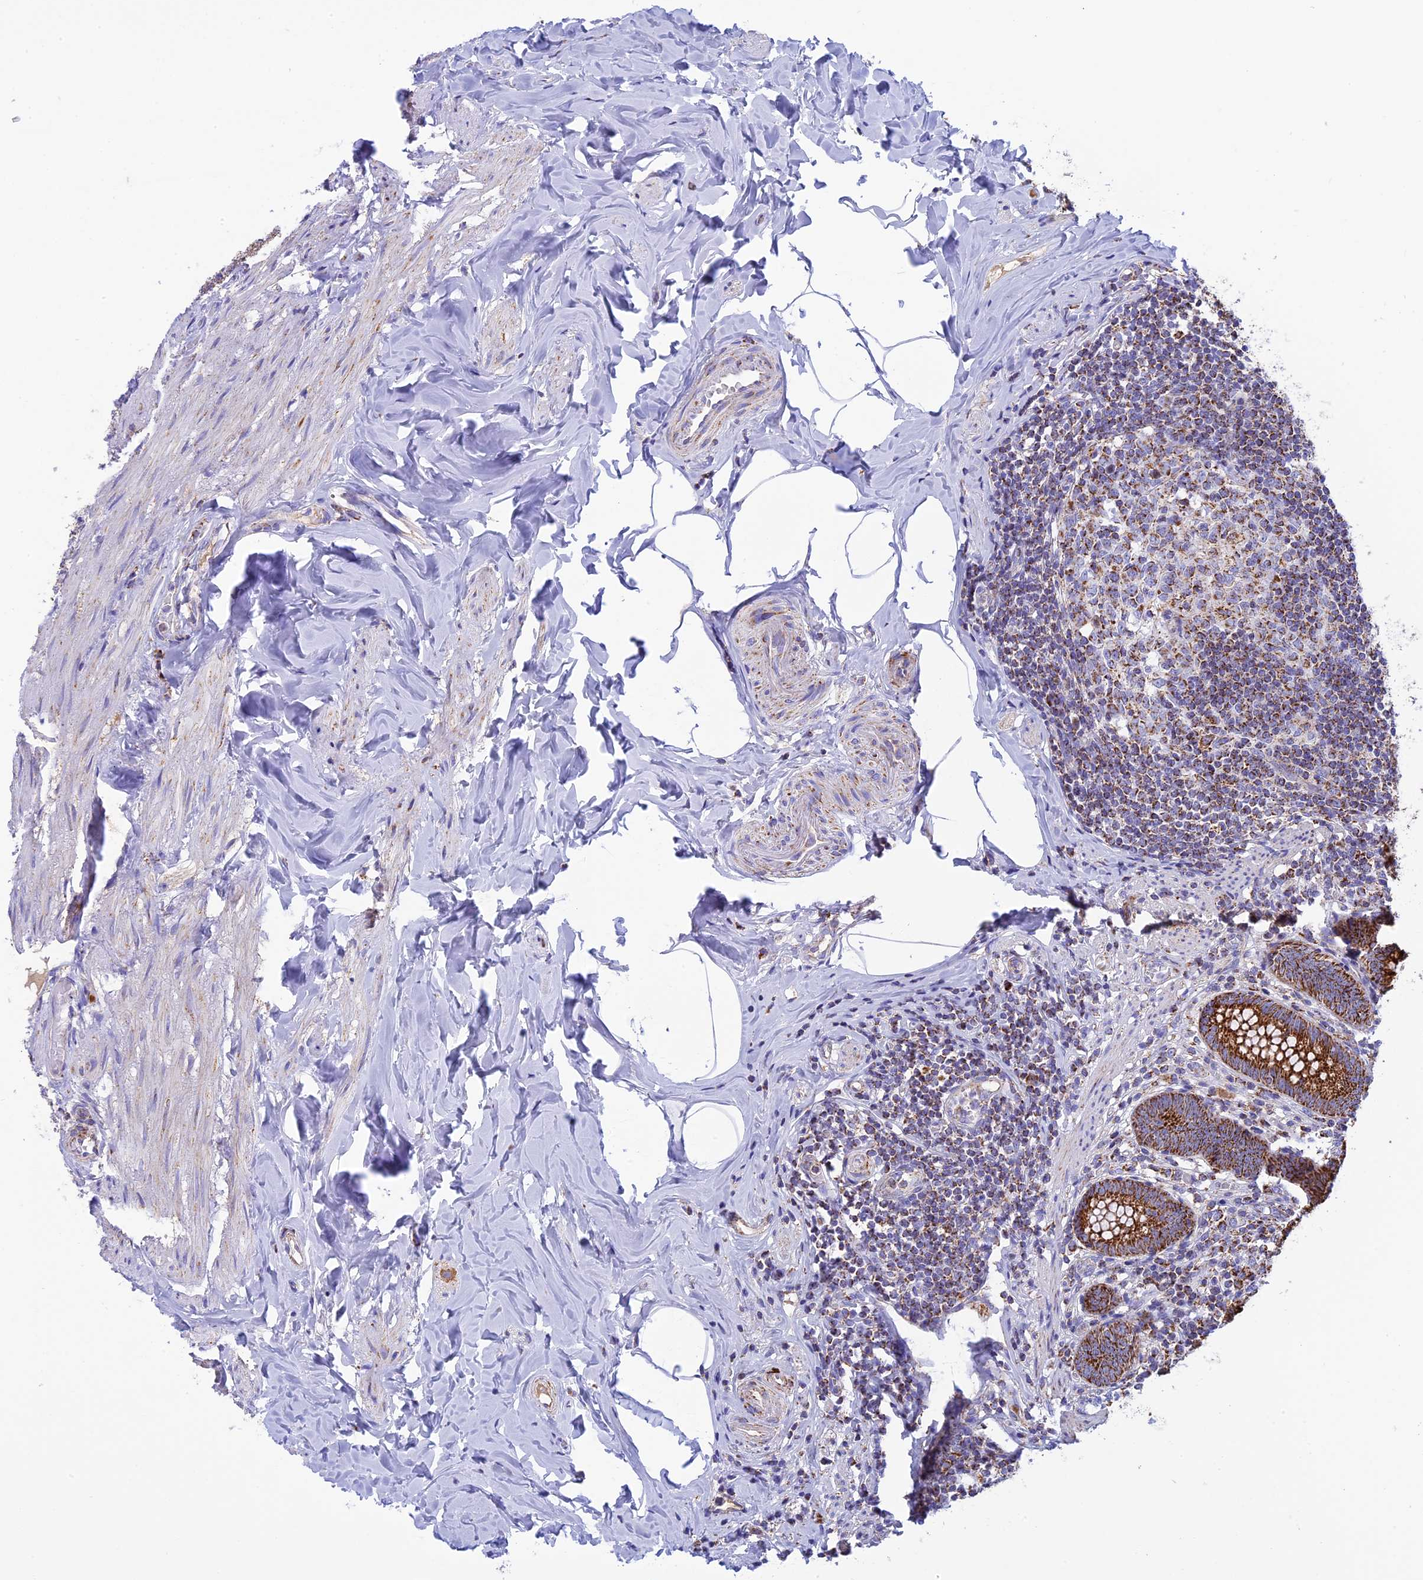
{"staining": {"intensity": "strong", "quantity": ">75%", "location": "cytoplasmic/membranous"}, "tissue": "appendix", "cell_type": "Glandular cells", "image_type": "normal", "snomed": [{"axis": "morphology", "description": "Normal tissue, NOS"}, {"axis": "topography", "description": "Appendix"}], "caption": "DAB (3,3'-diaminobenzidine) immunohistochemical staining of unremarkable human appendix reveals strong cytoplasmic/membranous protein expression in about >75% of glandular cells. Ihc stains the protein in brown and the nuclei are stained blue.", "gene": "KCNG1", "patient": {"sex": "male", "age": 55}}